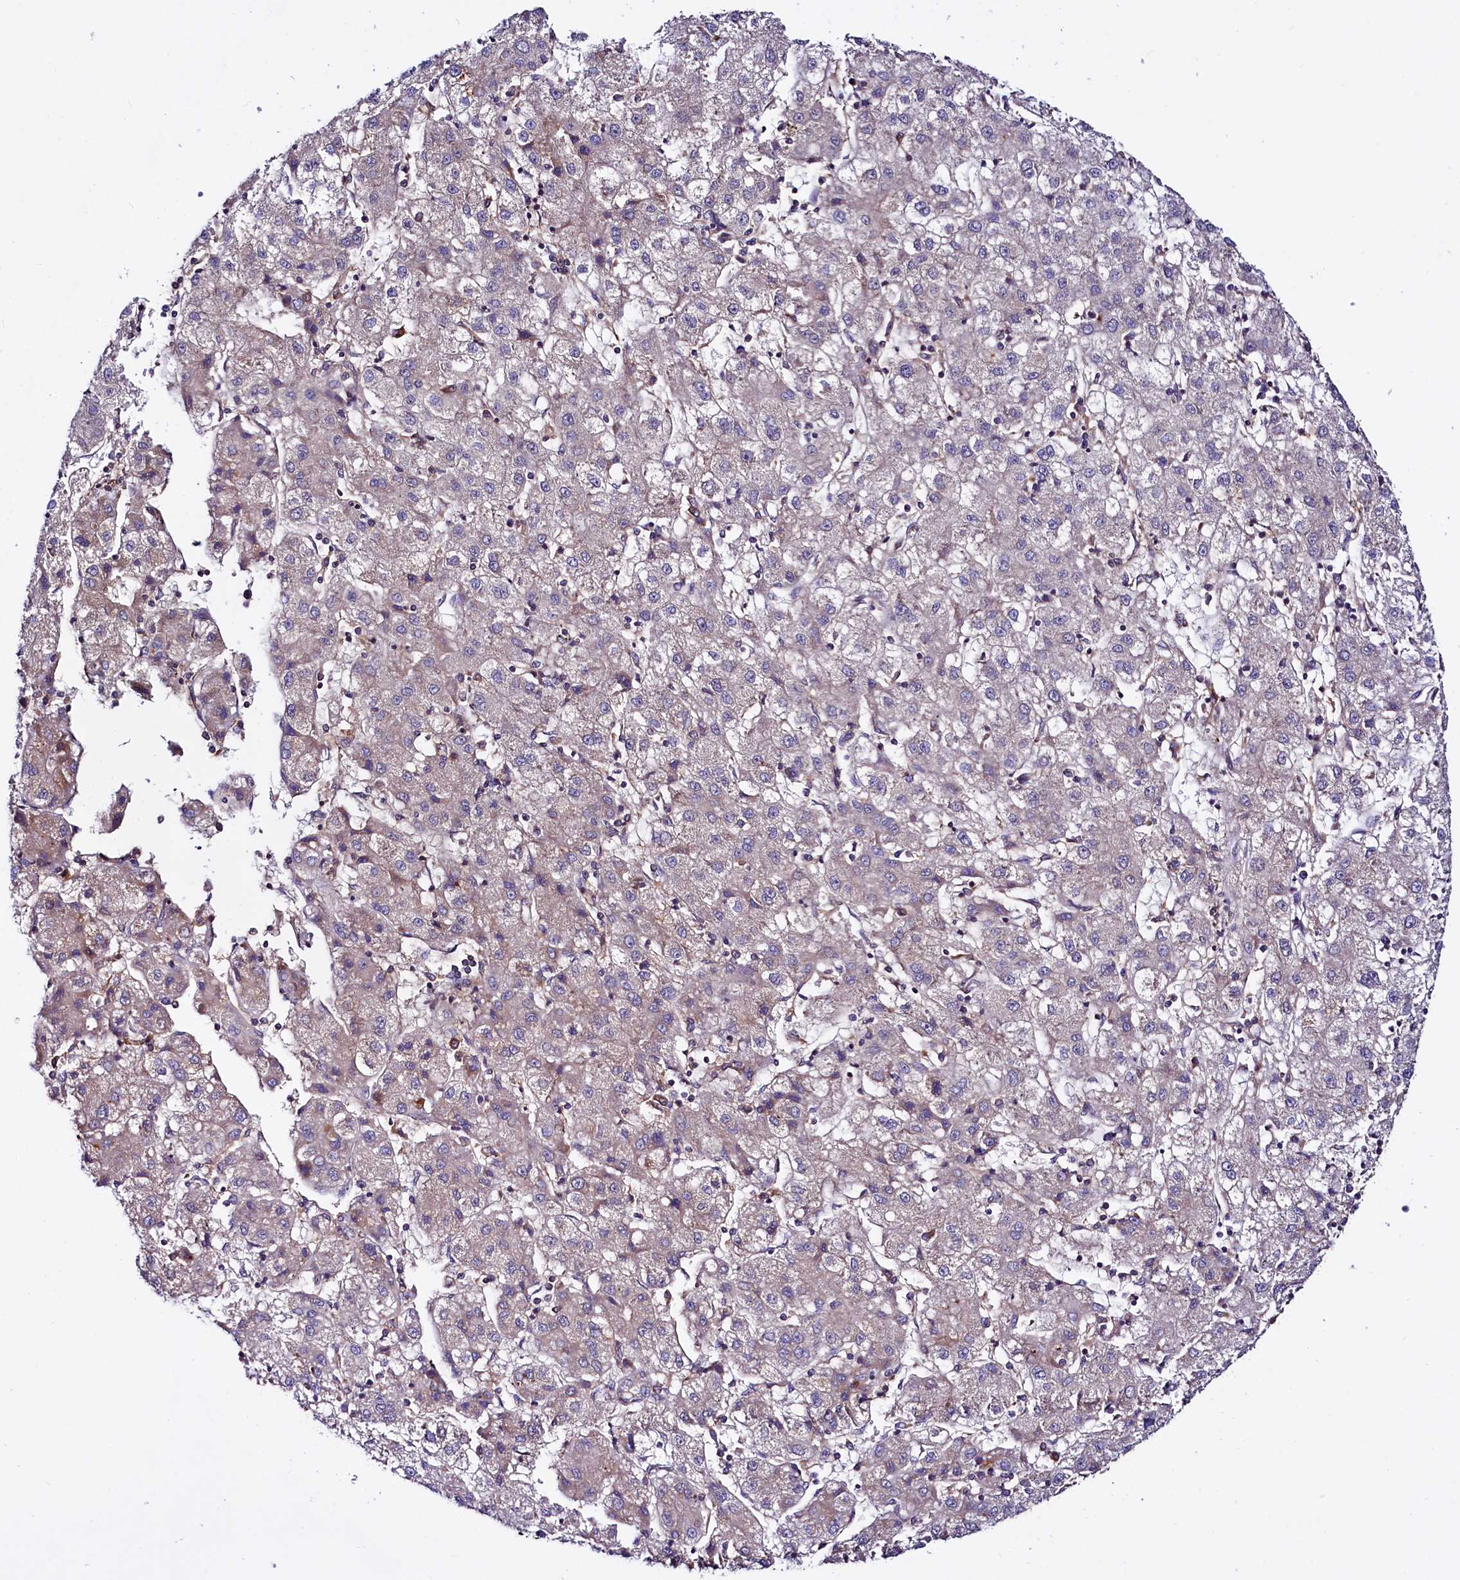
{"staining": {"intensity": "negative", "quantity": "none", "location": "none"}, "tissue": "liver cancer", "cell_type": "Tumor cells", "image_type": "cancer", "snomed": [{"axis": "morphology", "description": "Carcinoma, Hepatocellular, NOS"}, {"axis": "topography", "description": "Liver"}], "caption": "Tumor cells are negative for brown protein staining in liver cancer.", "gene": "CIAO3", "patient": {"sex": "male", "age": 72}}